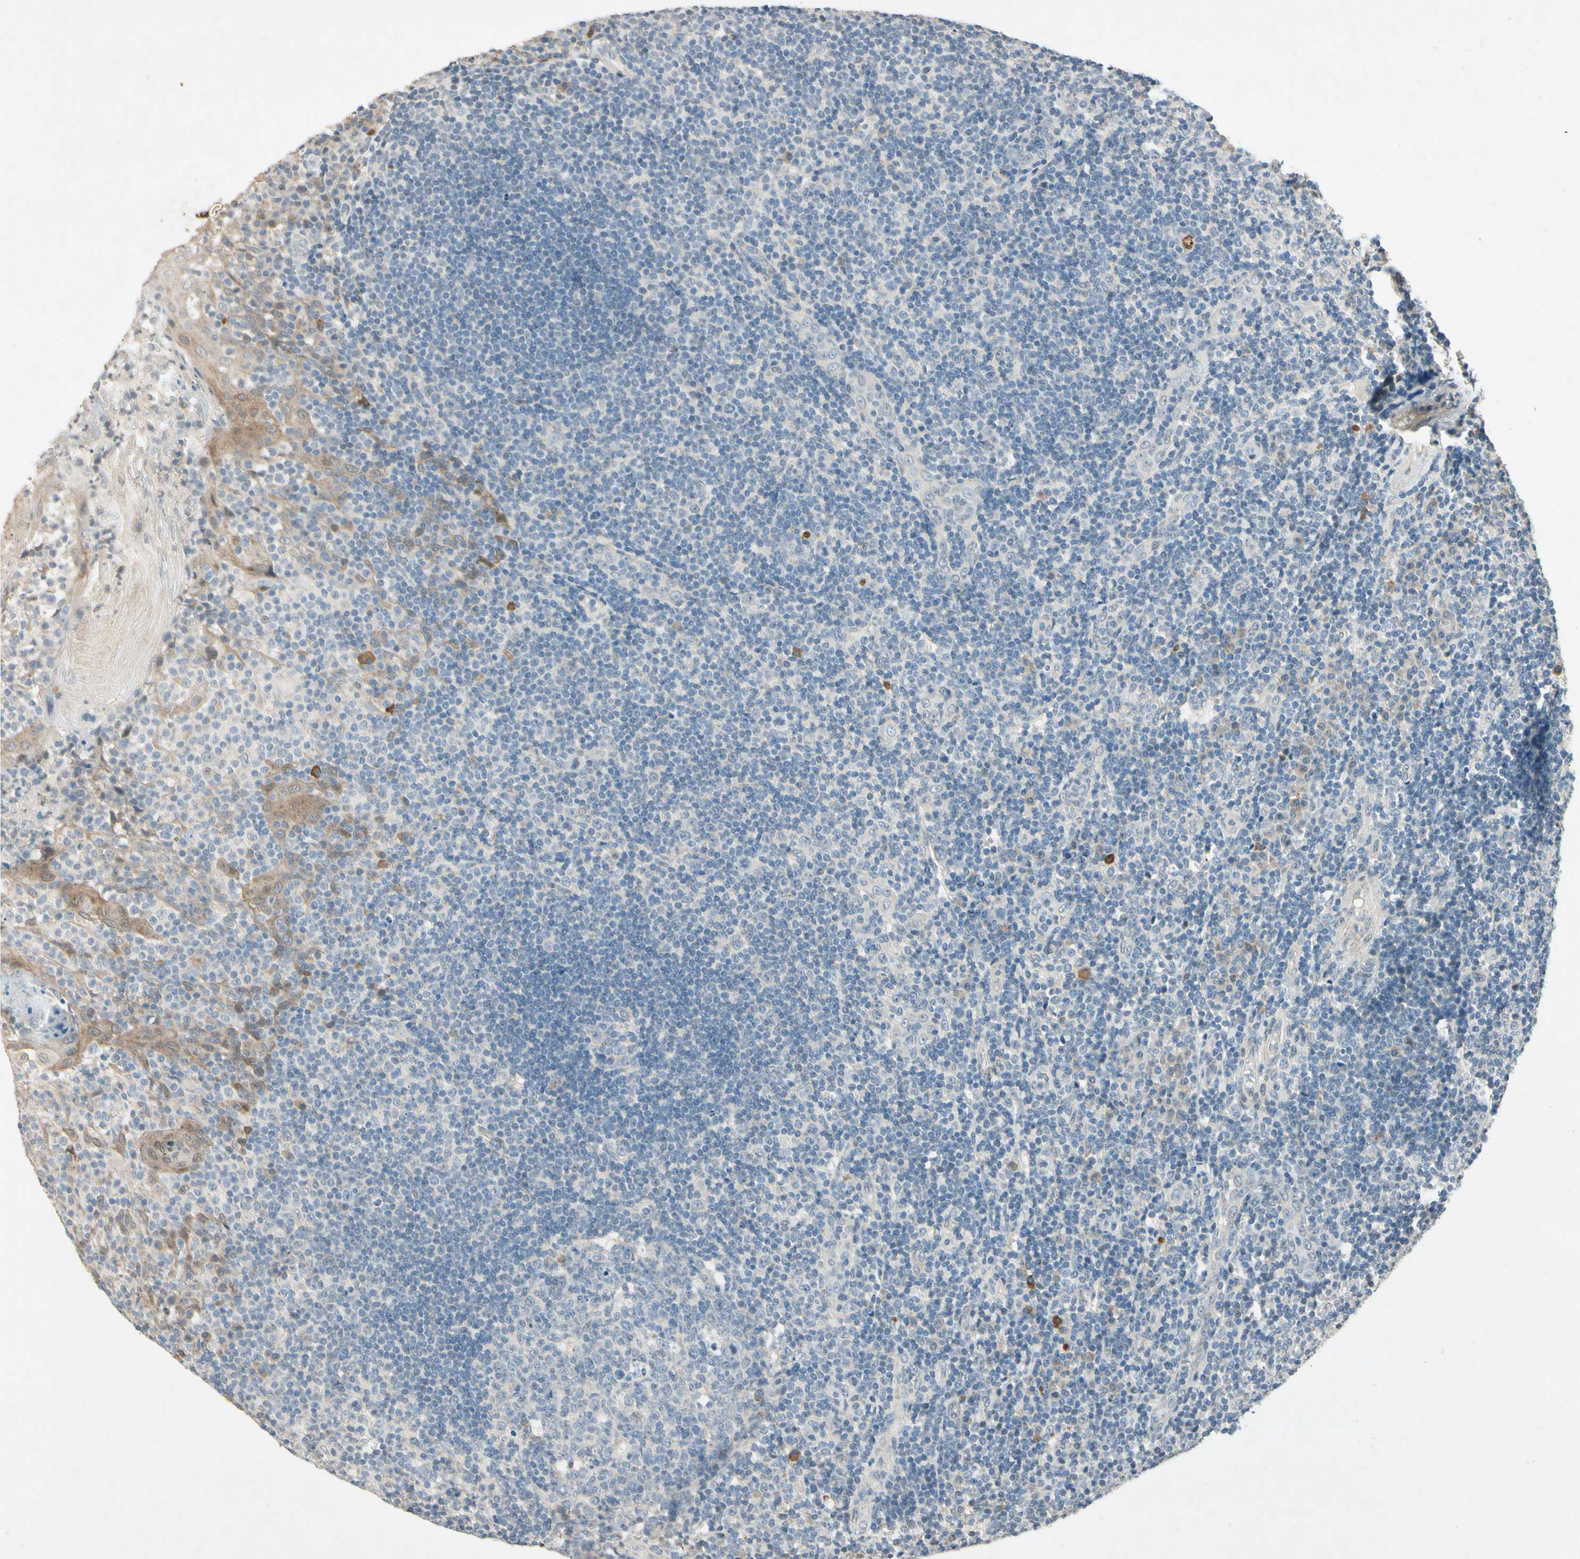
{"staining": {"intensity": "weak", "quantity": "<25%", "location": "cytoplasmic/membranous"}, "tissue": "tonsil", "cell_type": "Germinal center cells", "image_type": "normal", "snomed": [{"axis": "morphology", "description": "Normal tissue, NOS"}, {"axis": "topography", "description": "Tonsil"}], "caption": "Immunohistochemistry photomicrograph of unremarkable human tonsil stained for a protein (brown), which displays no positivity in germinal center cells. (DAB immunohistochemistry, high magnification).", "gene": "HSPA1B", "patient": {"sex": "female", "age": 40}}